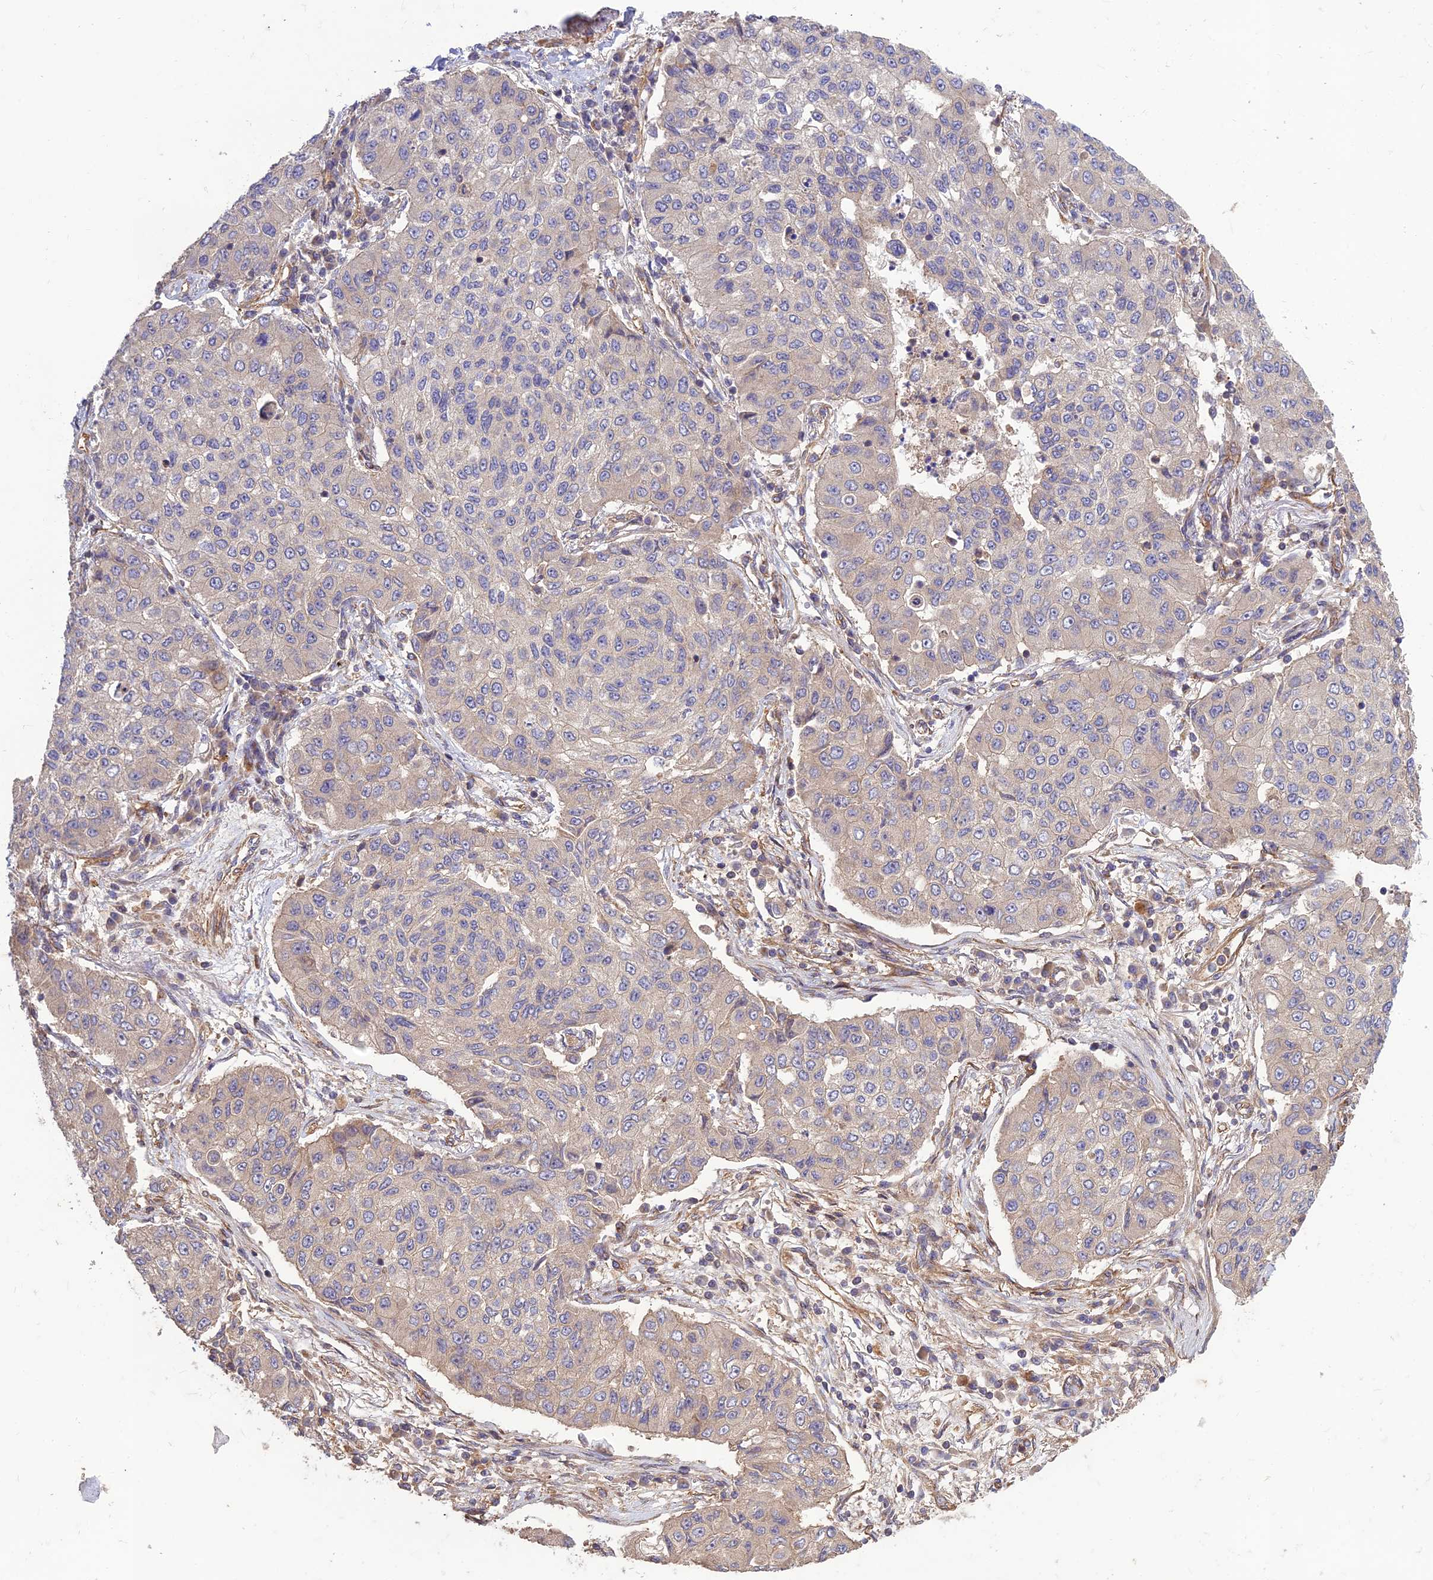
{"staining": {"intensity": "negative", "quantity": "none", "location": "none"}, "tissue": "lung cancer", "cell_type": "Tumor cells", "image_type": "cancer", "snomed": [{"axis": "morphology", "description": "Squamous cell carcinoma, NOS"}, {"axis": "topography", "description": "Lung"}], "caption": "Immunohistochemistry of squamous cell carcinoma (lung) exhibits no expression in tumor cells.", "gene": "TMEM131L", "patient": {"sex": "male", "age": 74}}